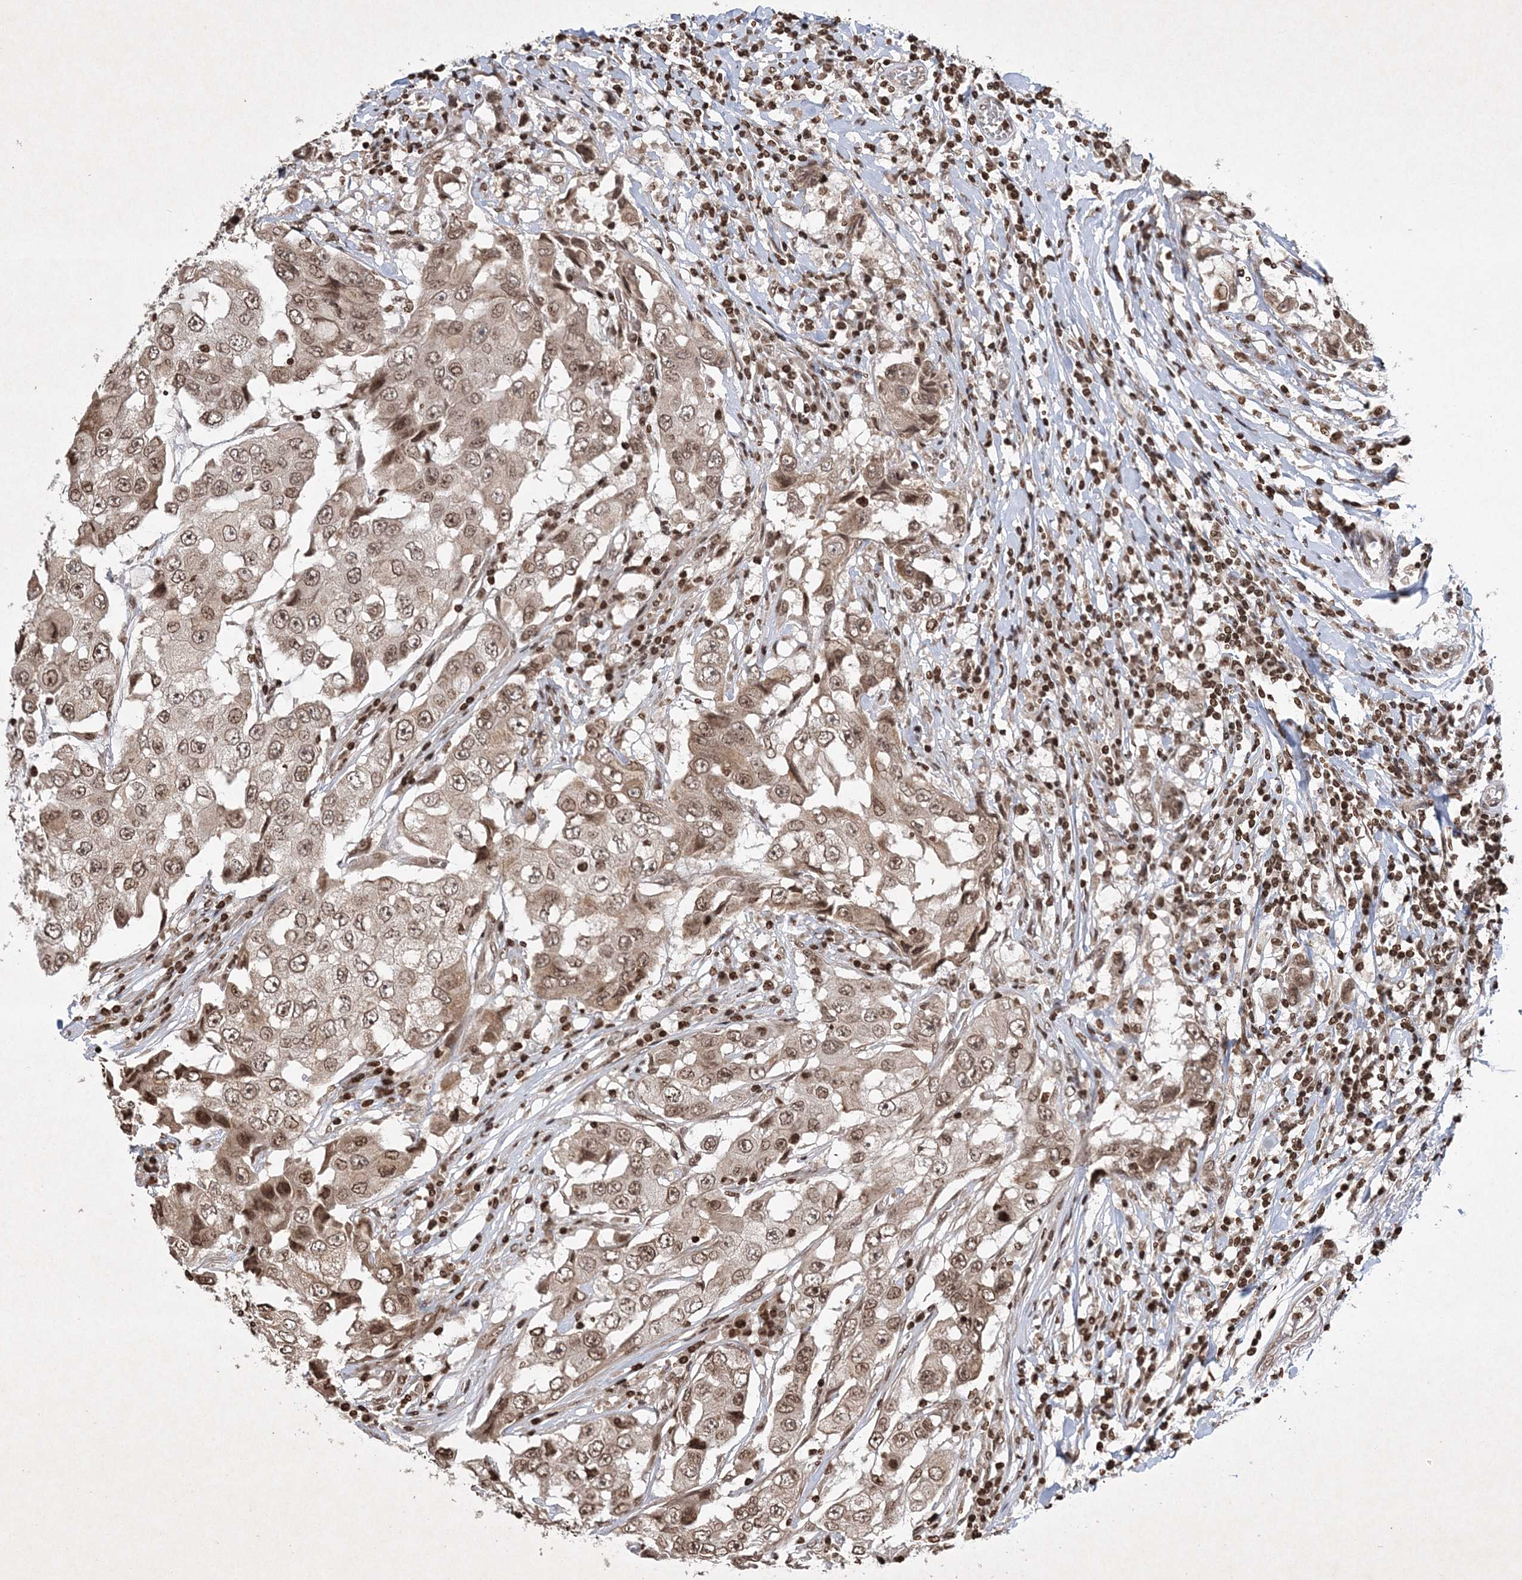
{"staining": {"intensity": "moderate", "quantity": ">75%", "location": "cytoplasmic/membranous,nuclear"}, "tissue": "breast cancer", "cell_type": "Tumor cells", "image_type": "cancer", "snomed": [{"axis": "morphology", "description": "Duct carcinoma"}, {"axis": "topography", "description": "Breast"}], "caption": "Protein expression analysis of intraductal carcinoma (breast) exhibits moderate cytoplasmic/membranous and nuclear staining in approximately >75% of tumor cells.", "gene": "NEDD9", "patient": {"sex": "female", "age": 27}}